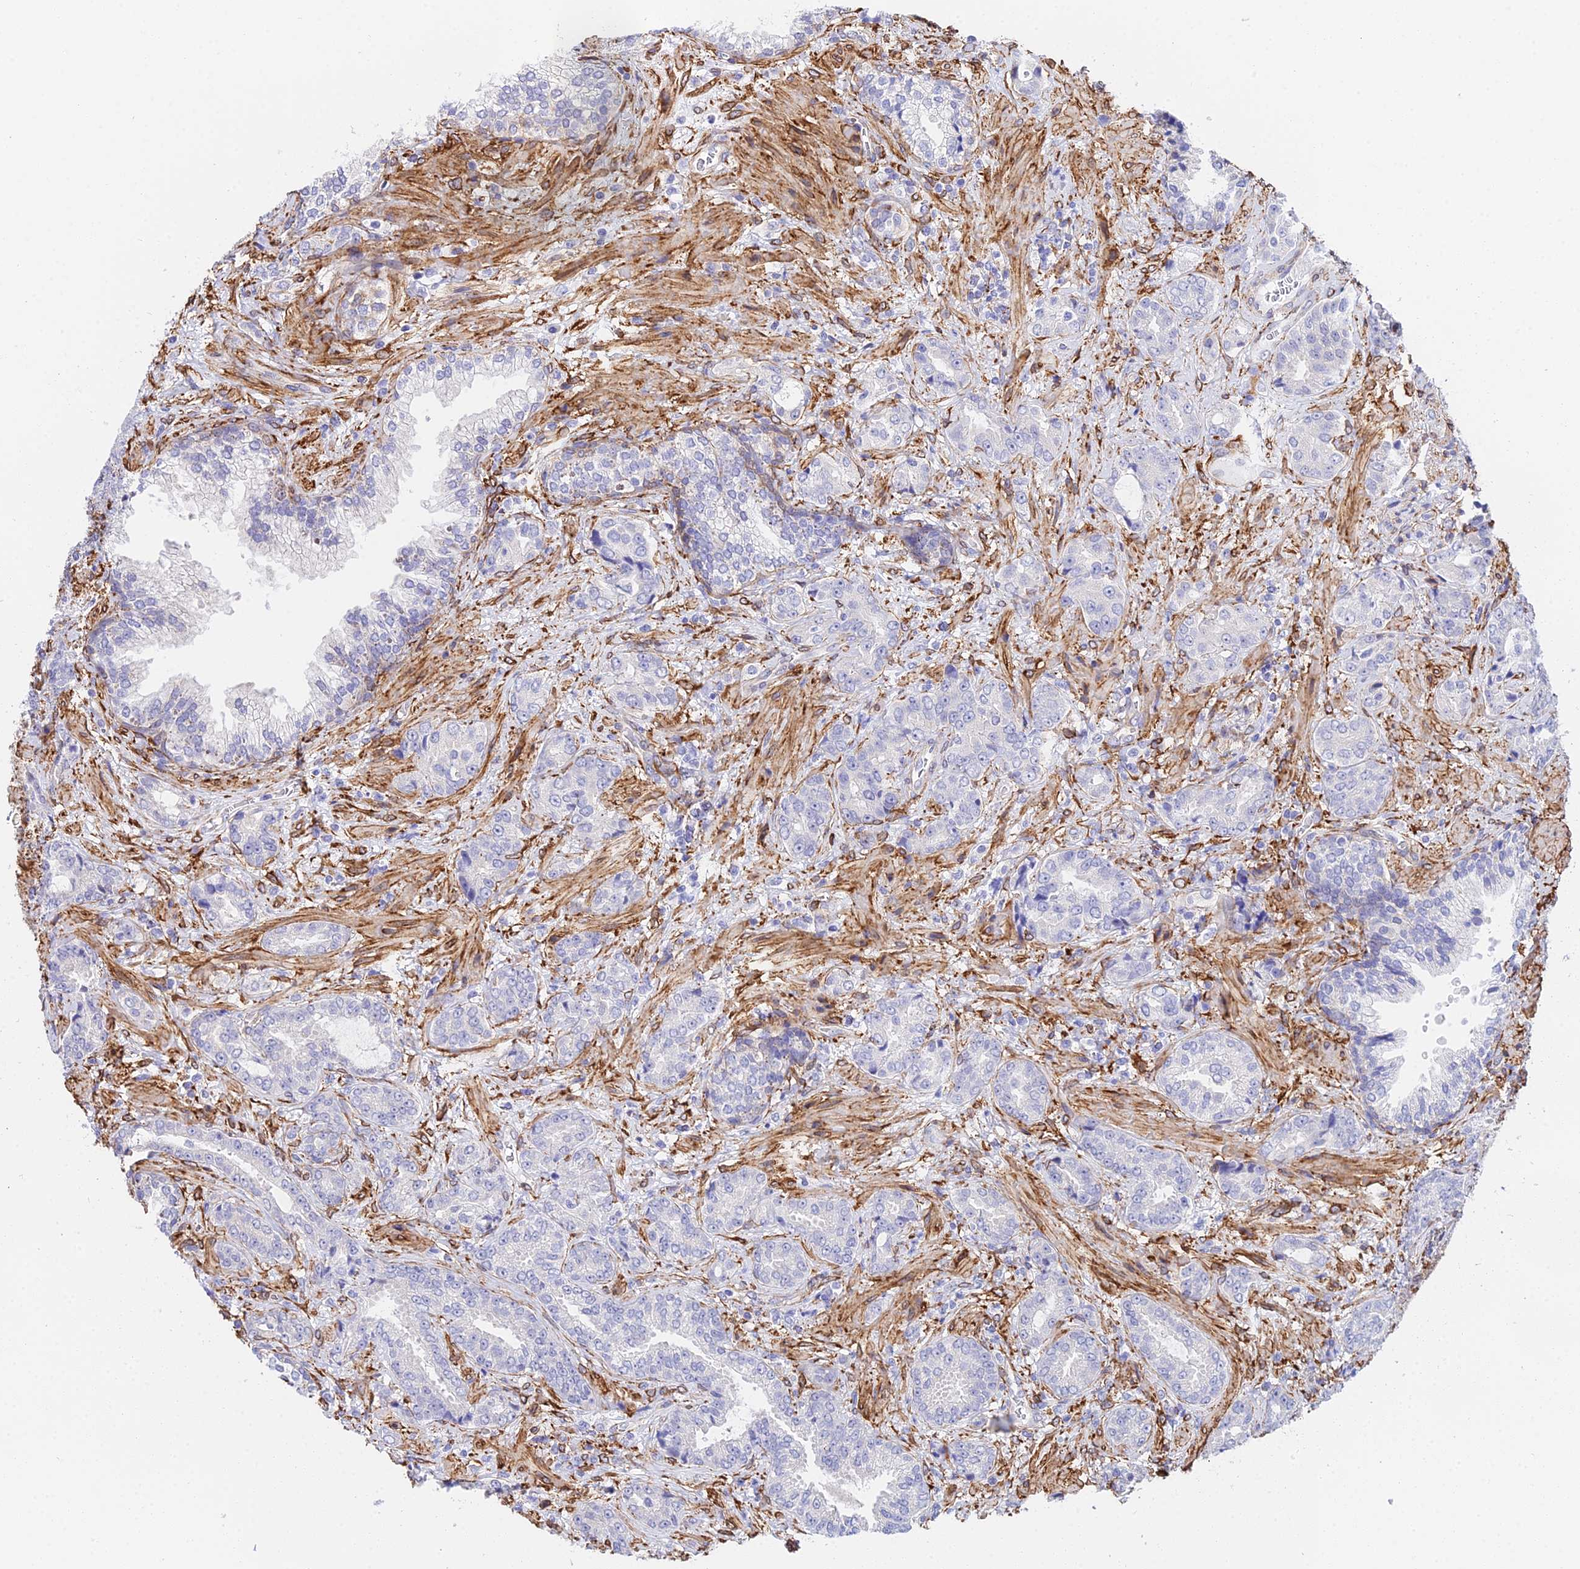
{"staining": {"intensity": "negative", "quantity": "none", "location": "none"}, "tissue": "prostate cancer", "cell_type": "Tumor cells", "image_type": "cancer", "snomed": [{"axis": "morphology", "description": "Adenocarcinoma, High grade"}, {"axis": "topography", "description": "Prostate"}], "caption": "Immunohistochemistry micrograph of neoplastic tissue: high-grade adenocarcinoma (prostate) stained with DAB reveals no significant protein staining in tumor cells.", "gene": "MXRA7", "patient": {"sex": "male", "age": 71}}